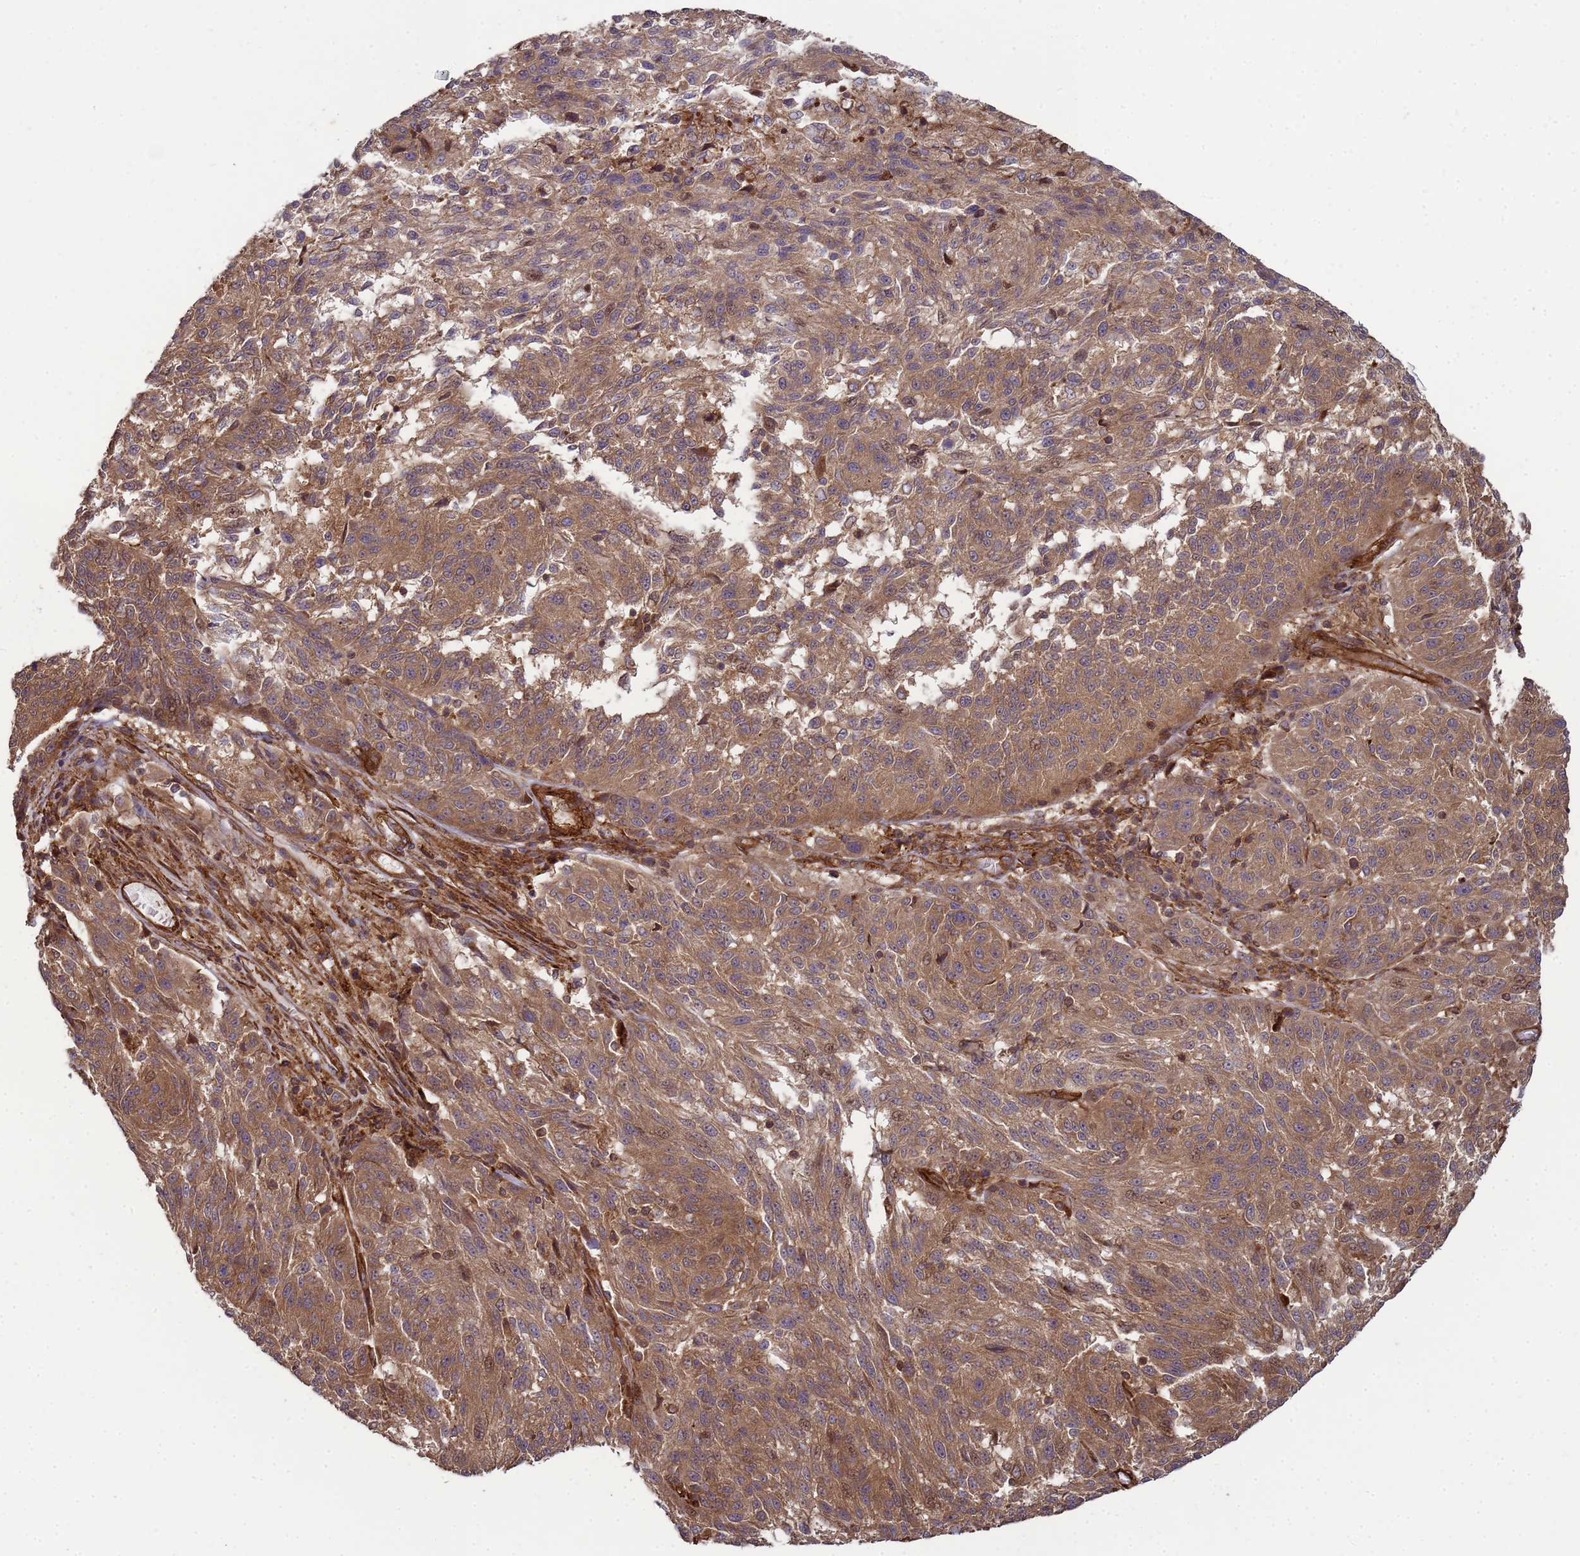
{"staining": {"intensity": "moderate", "quantity": ">75%", "location": "cytoplasmic/membranous"}, "tissue": "melanoma", "cell_type": "Tumor cells", "image_type": "cancer", "snomed": [{"axis": "morphology", "description": "Malignant melanoma, NOS"}, {"axis": "topography", "description": "Skin"}], "caption": "Melanoma stained for a protein exhibits moderate cytoplasmic/membranous positivity in tumor cells. Nuclei are stained in blue.", "gene": "CNOT1", "patient": {"sex": "male", "age": 53}}